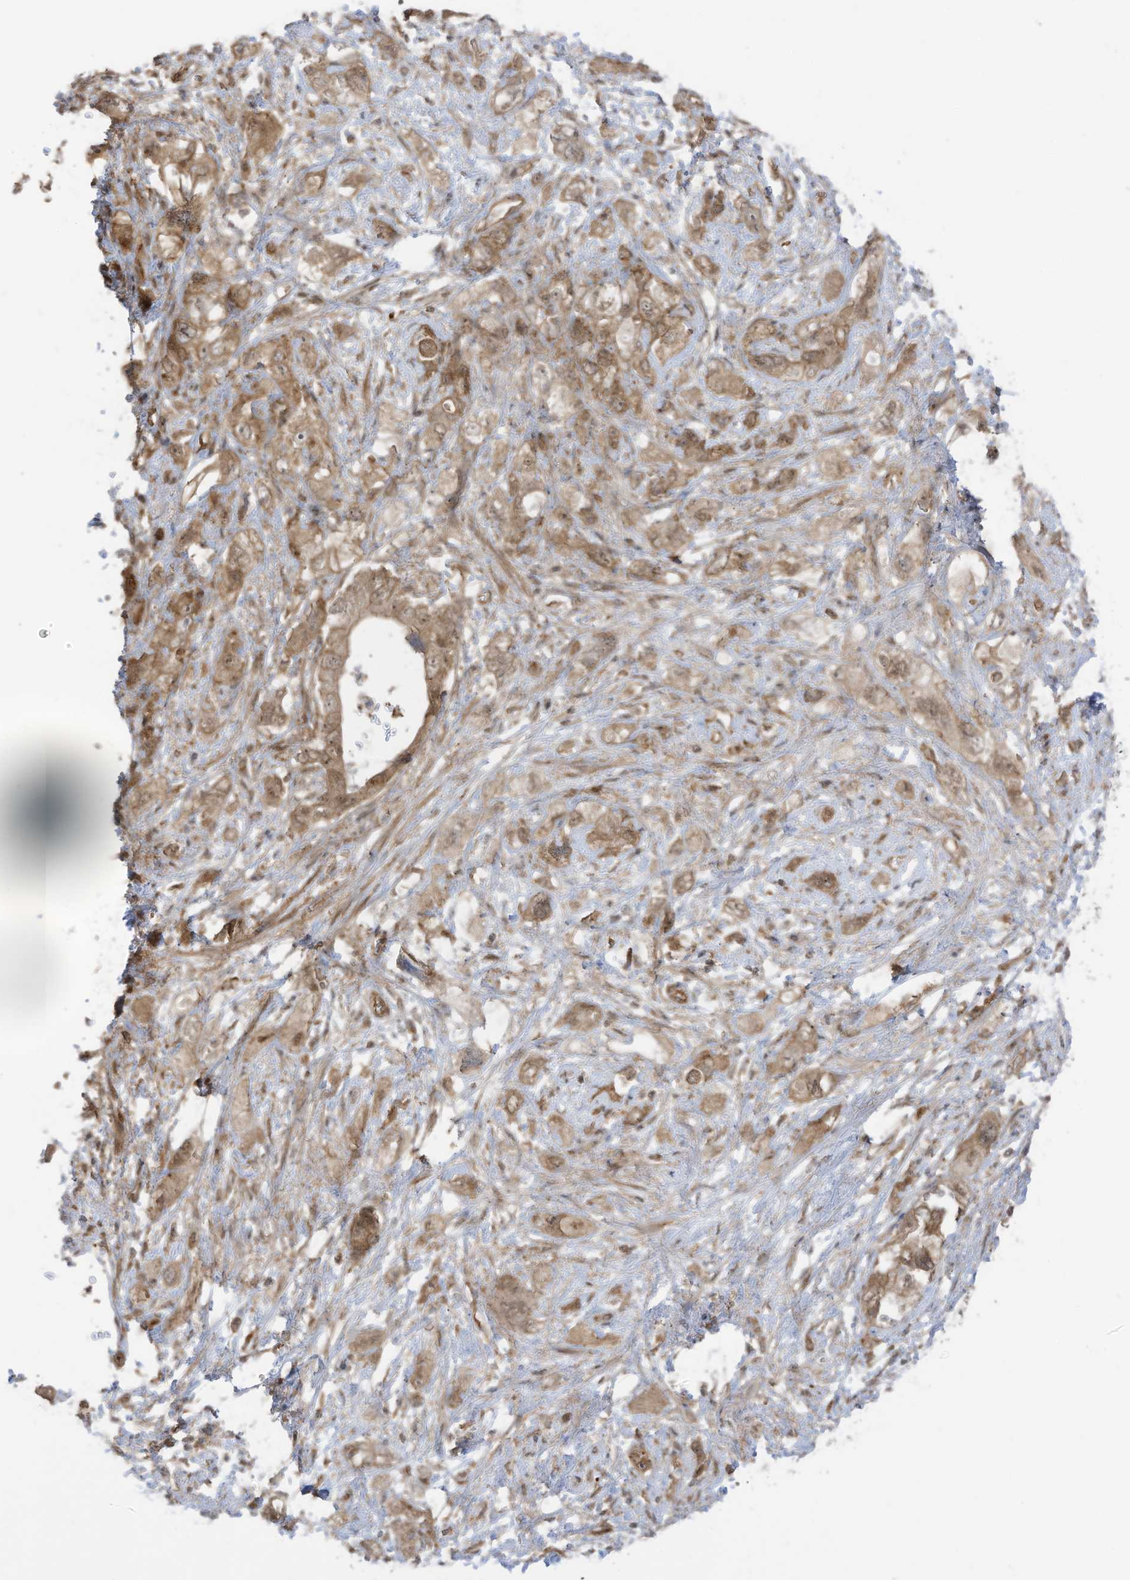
{"staining": {"intensity": "moderate", "quantity": ">75%", "location": "cytoplasmic/membranous"}, "tissue": "pancreatic cancer", "cell_type": "Tumor cells", "image_type": "cancer", "snomed": [{"axis": "morphology", "description": "Adenocarcinoma, NOS"}, {"axis": "topography", "description": "Pancreas"}], "caption": "A histopathology image showing moderate cytoplasmic/membranous staining in approximately >75% of tumor cells in pancreatic cancer, as visualized by brown immunohistochemical staining.", "gene": "REPS1", "patient": {"sex": "female", "age": 73}}